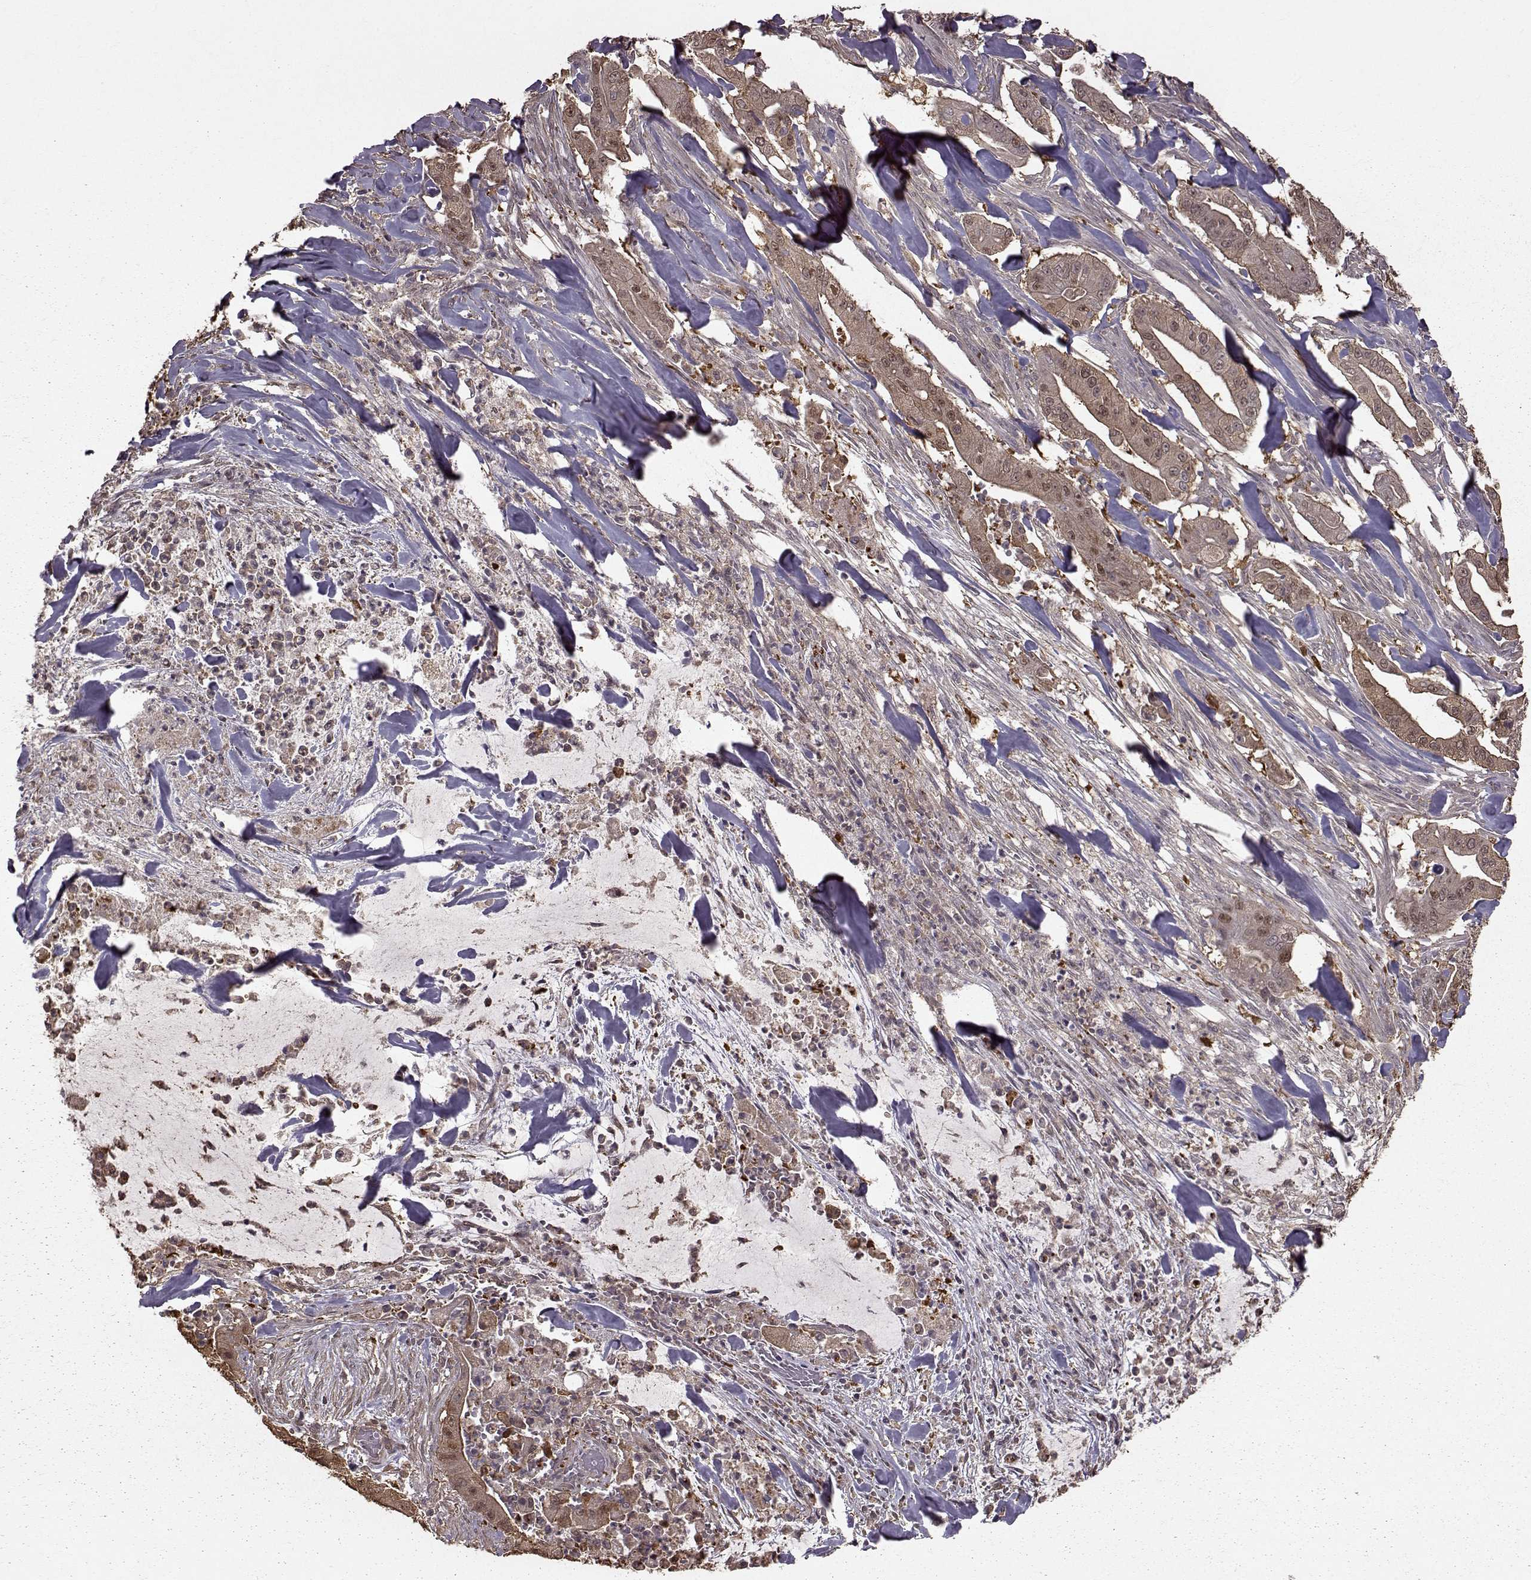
{"staining": {"intensity": "moderate", "quantity": "25%-75%", "location": "cytoplasmic/membranous"}, "tissue": "pancreatic cancer", "cell_type": "Tumor cells", "image_type": "cancer", "snomed": [{"axis": "morphology", "description": "Normal tissue, NOS"}, {"axis": "morphology", "description": "Inflammation, NOS"}, {"axis": "morphology", "description": "Adenocarcinoma, NOS"}, {"axis": "topography", "description": "Pancreas"}], "caption": "Pancreatic adenocarcinoma stained for a protein (brown) shows moderate cytoplasmic/membranous positive staining in approximately 25%-75% of tumor cells.", "gene": "NME1-NME2", "patient": {"sex": "male", "age": 57}}